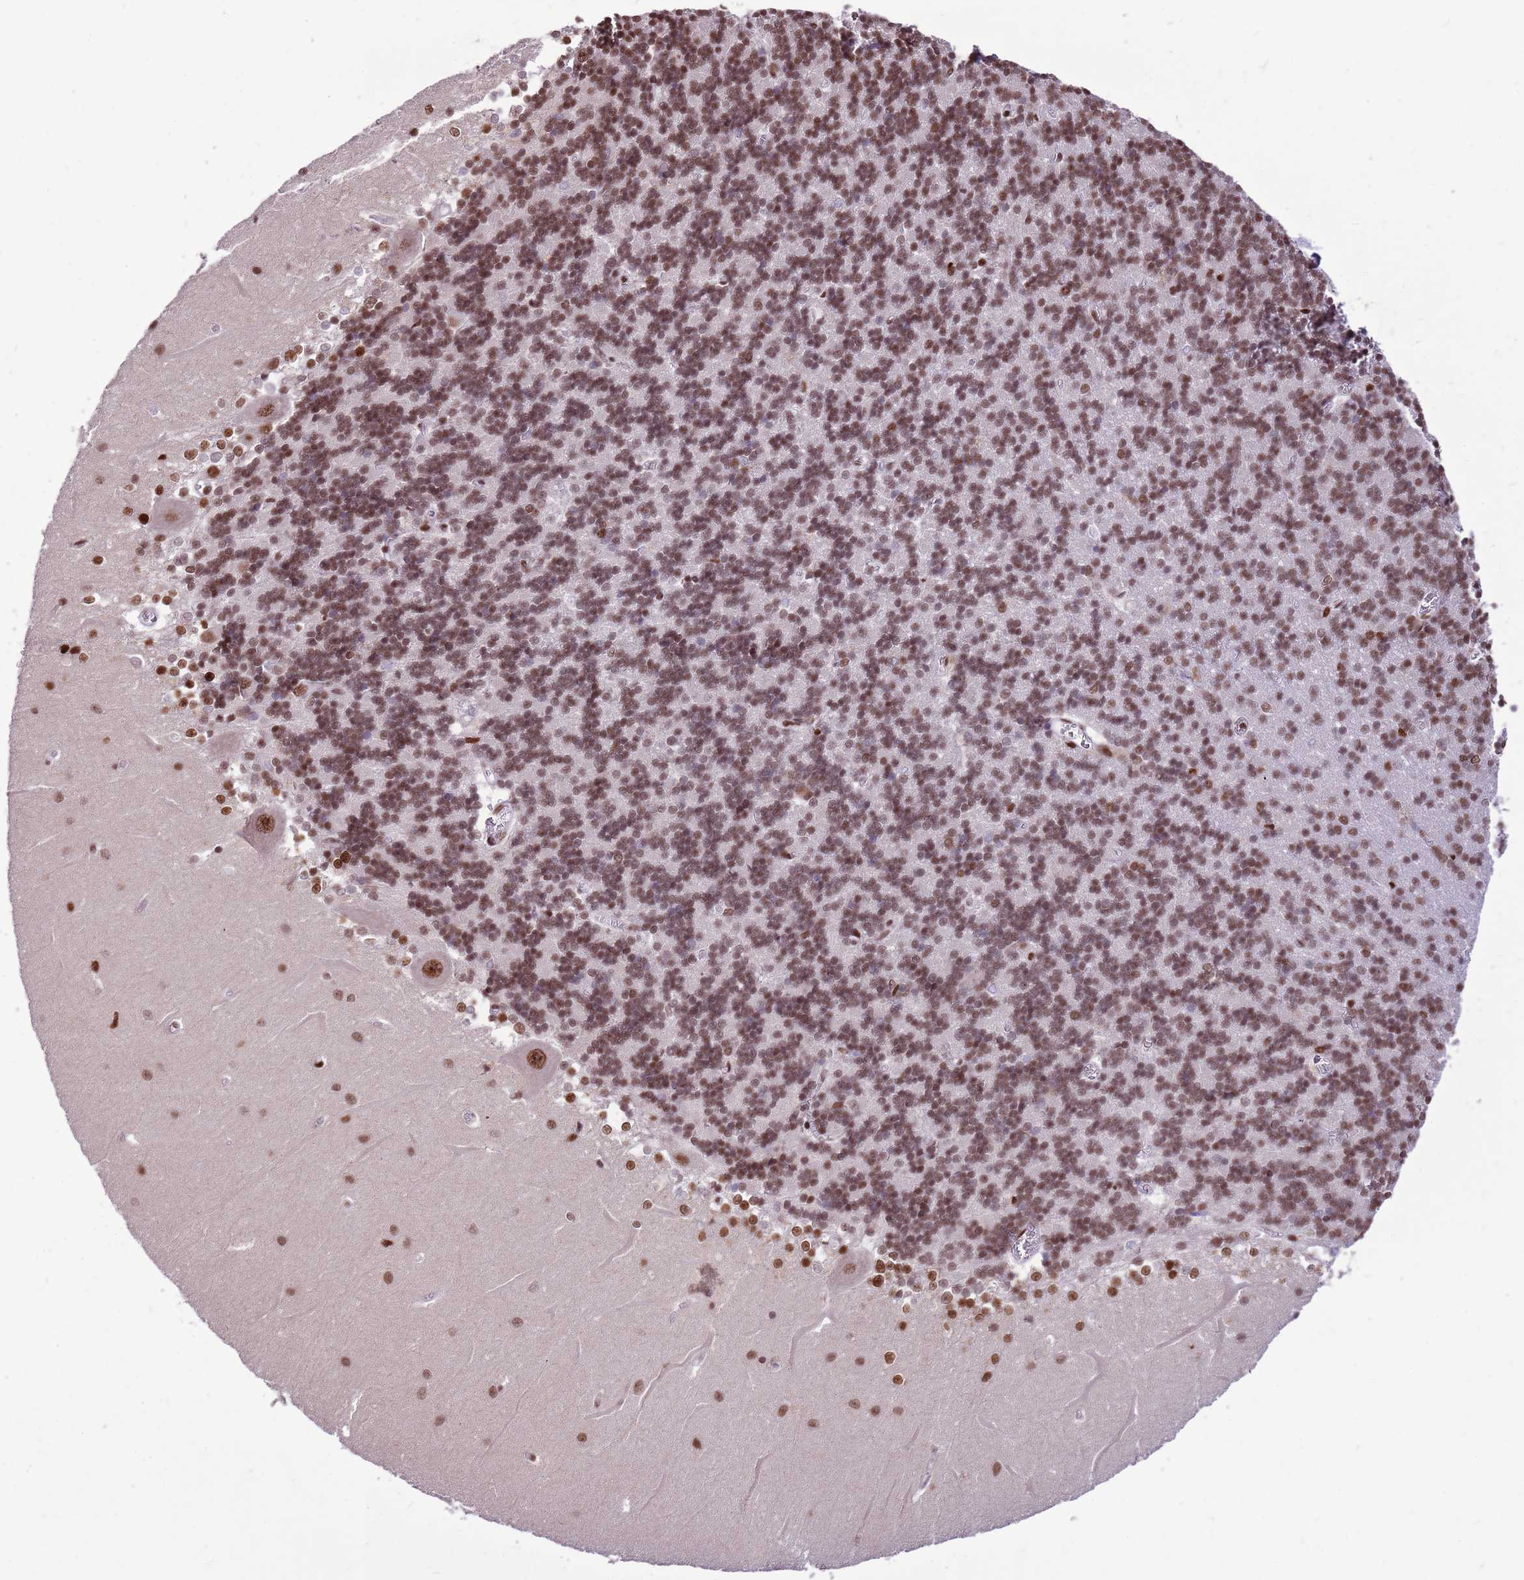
{"staining": {"intensity": "moderate", "quantity": ">75%", "location": "nuclear"}, "tissue": "cerebellum", "cell_type": "Cells in granular layer", "image_type": "normal", "snomed": [{"axis": "morphology", "description": "Normal tissue, NOS"}, {"axis": "topography", "description": "Cerebellum"}], "caption": "Protein expression analysis of unremarkable human cerebellum reveals moderate nuclear expression in about >75% of cells in granular layer.", "gene": "WASHC4", "patient": {"sex": "male", "age": 37}}